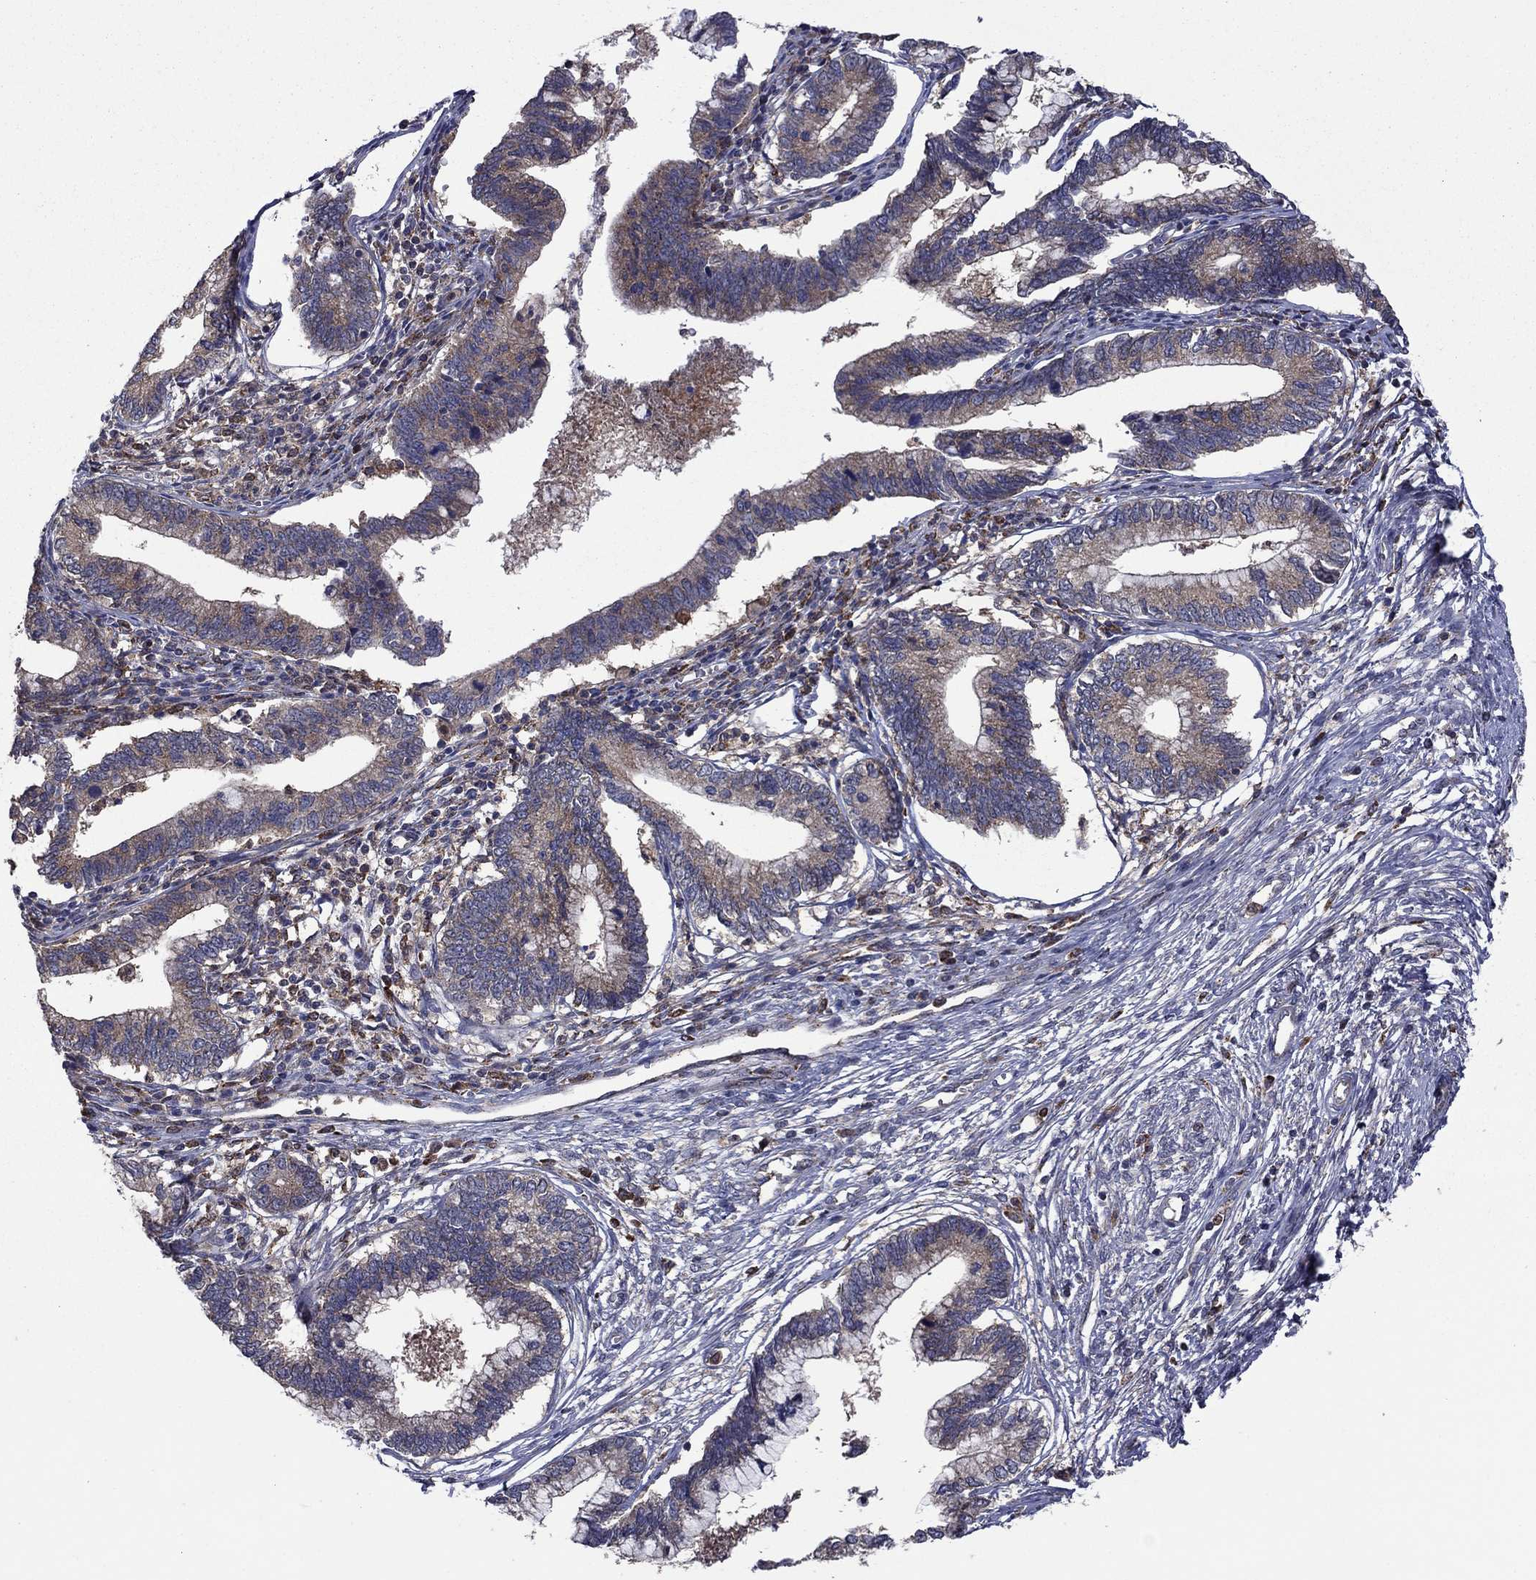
{"staining": {"intensity": "strong", "quantity": "25%-75%", "location": "cytoplasmic/membranous"}, "tissue": "cervical cancer", "cell_type": "Tumor cells", "image_type": "cancer", "snomed": [{"axis": "morphology", "description": "Adenocarcinoma, NOS"}, {"axis": "topography", "description": "Cervix"}], "caption": "Immunohistochemical staining of human cervical cancer exhibits high levels of strong cytoplasmic/membranous expression in approximately 25%-75% of tumor cells.", "gene": "MEA1", "patient": {"sex": "female", "age": 44}}